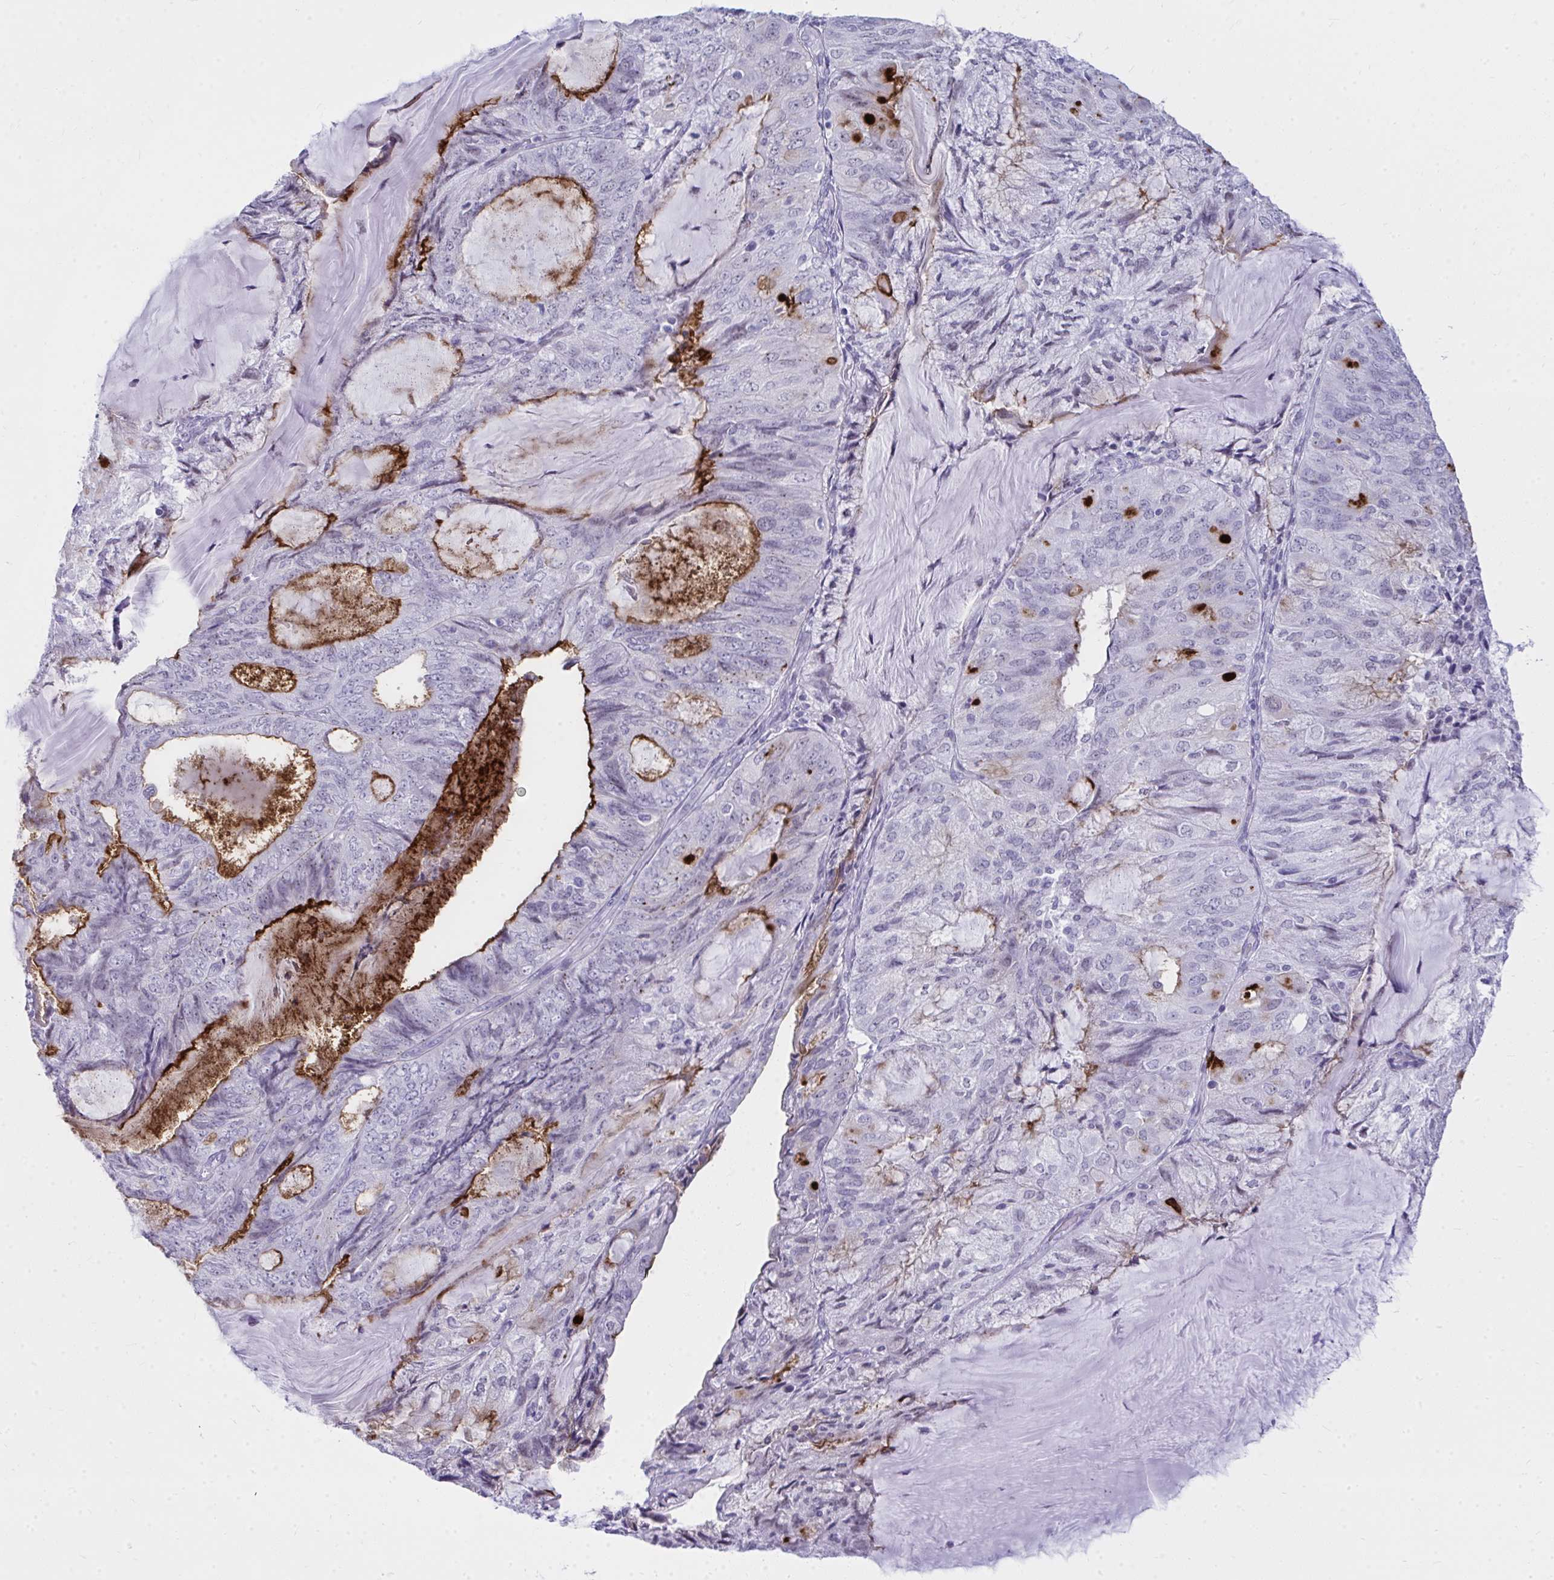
{"staining": {"intensity": "strong", "quantity": "<25%", "location": "cytoplasmic/membranous"}, "tissue": "endometrial cancer", "cell_type": "Tumor cells", "image_type": "cancer", "snomed": [{"axis": "morphology", "description": "Adenocarcinoma, NOS"}, {"axis": "topography", "description": "Endometrium"}], "caption": "Human endometrial cancer (adenocarcinoma) stained for a protein (brown) demonstrates strong cytoplasmic/membranous positive staining in approximately <25% of tumor cells.", "gene": "OR5F1", "patient": {"sex": "female", "age": 81}}